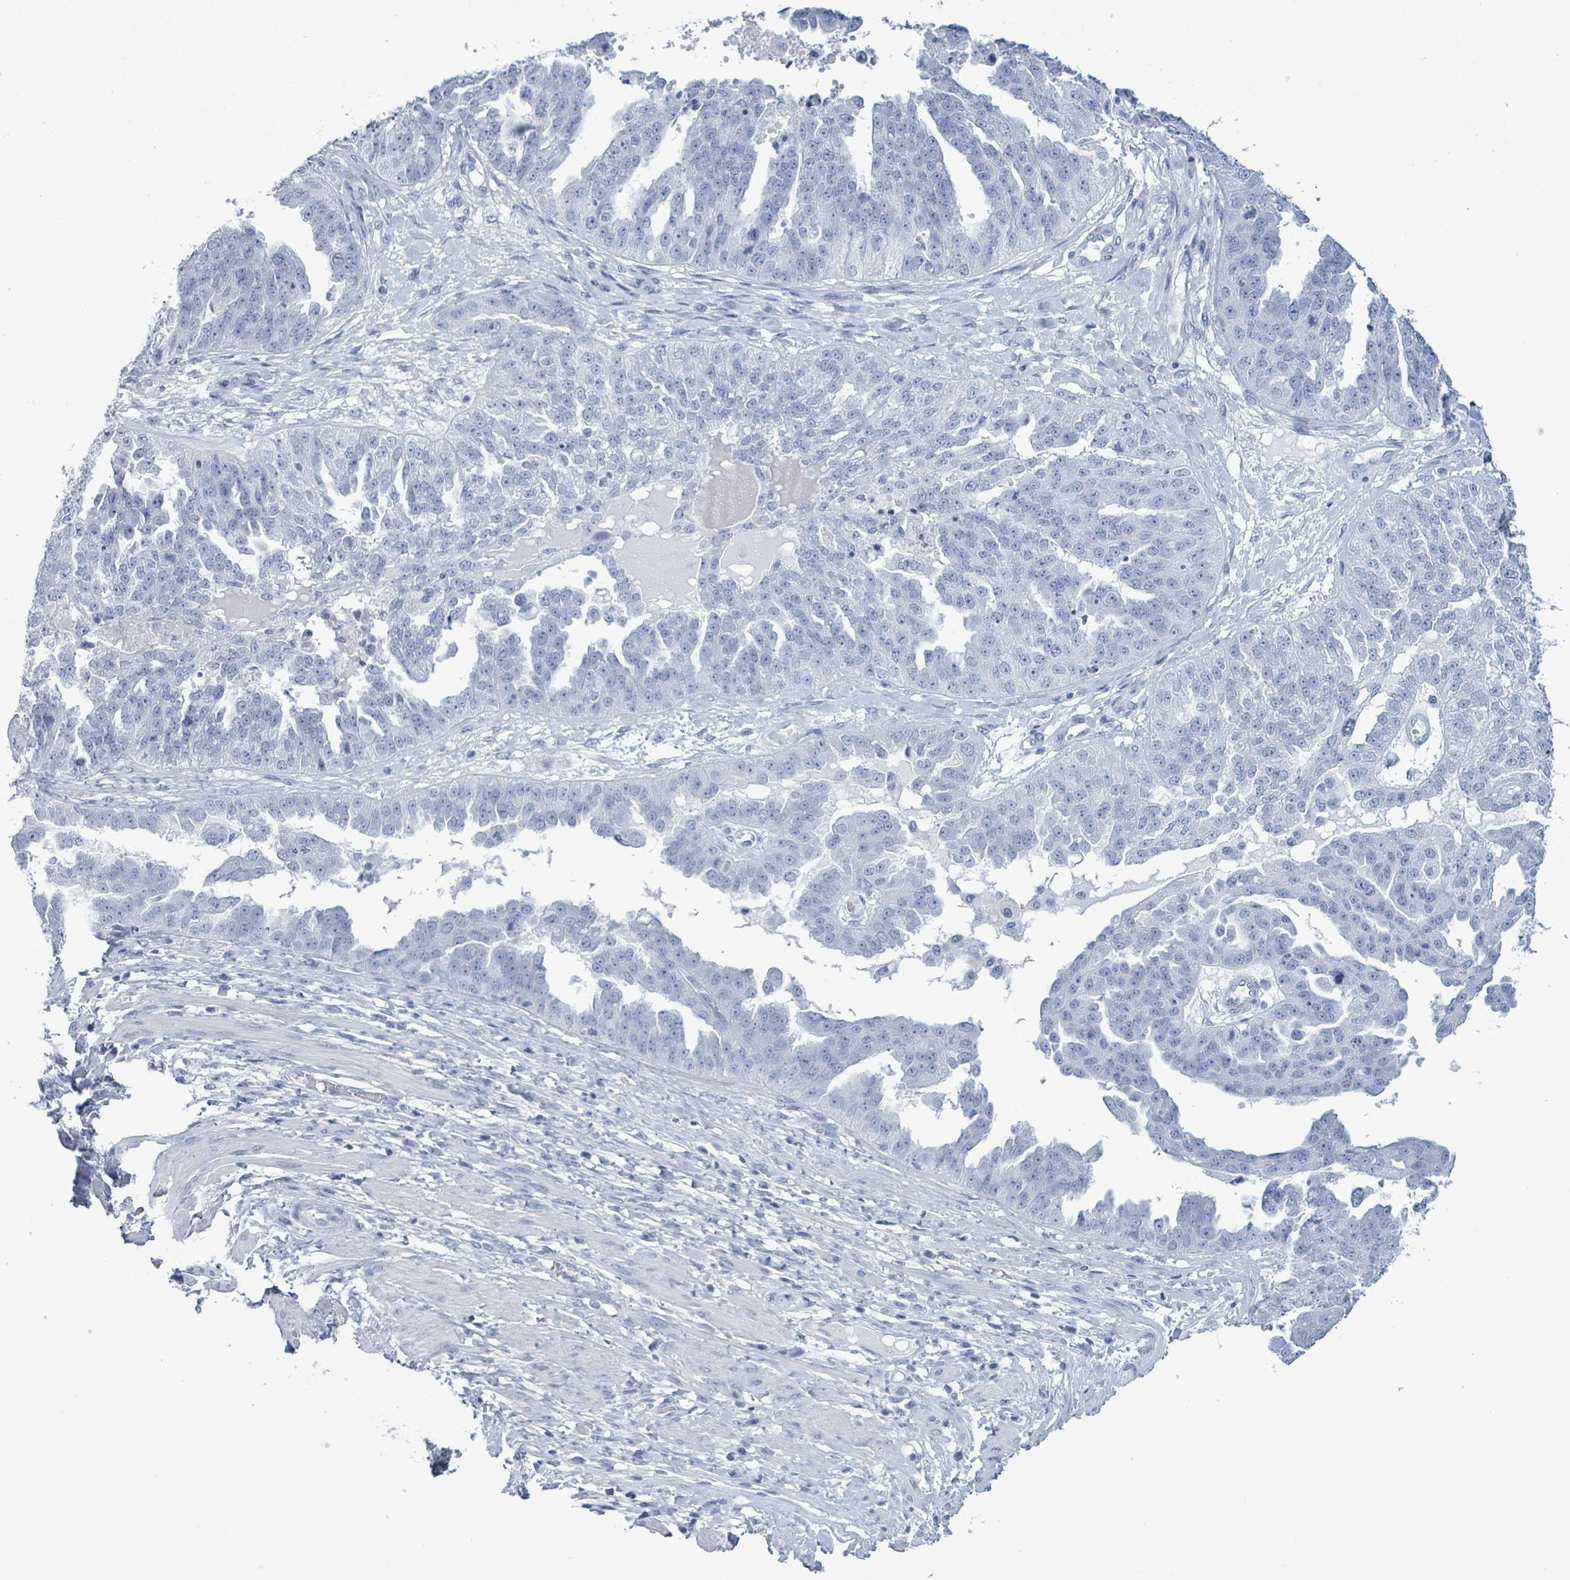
{"staining": {"intensity": "negative", "quantity": "none", "location": "none"}, "tissue": "ovarian cancer", "cell_type": "Tumor cells", "image_type": "cancer", "snomed": [{"axis": "morphology", "description": "Cystadenocarcinoma, serous, NOS"}, {"axis": "topography", "description": "Ovary"}], "caption": "This is a photomicrograph of IHC staining of serous cystadenocarcinoma (ovarian), which shows no staining in tumor cells.", "gene": "NKX2-1", "patient": {"sex": "female", "age": 58}}